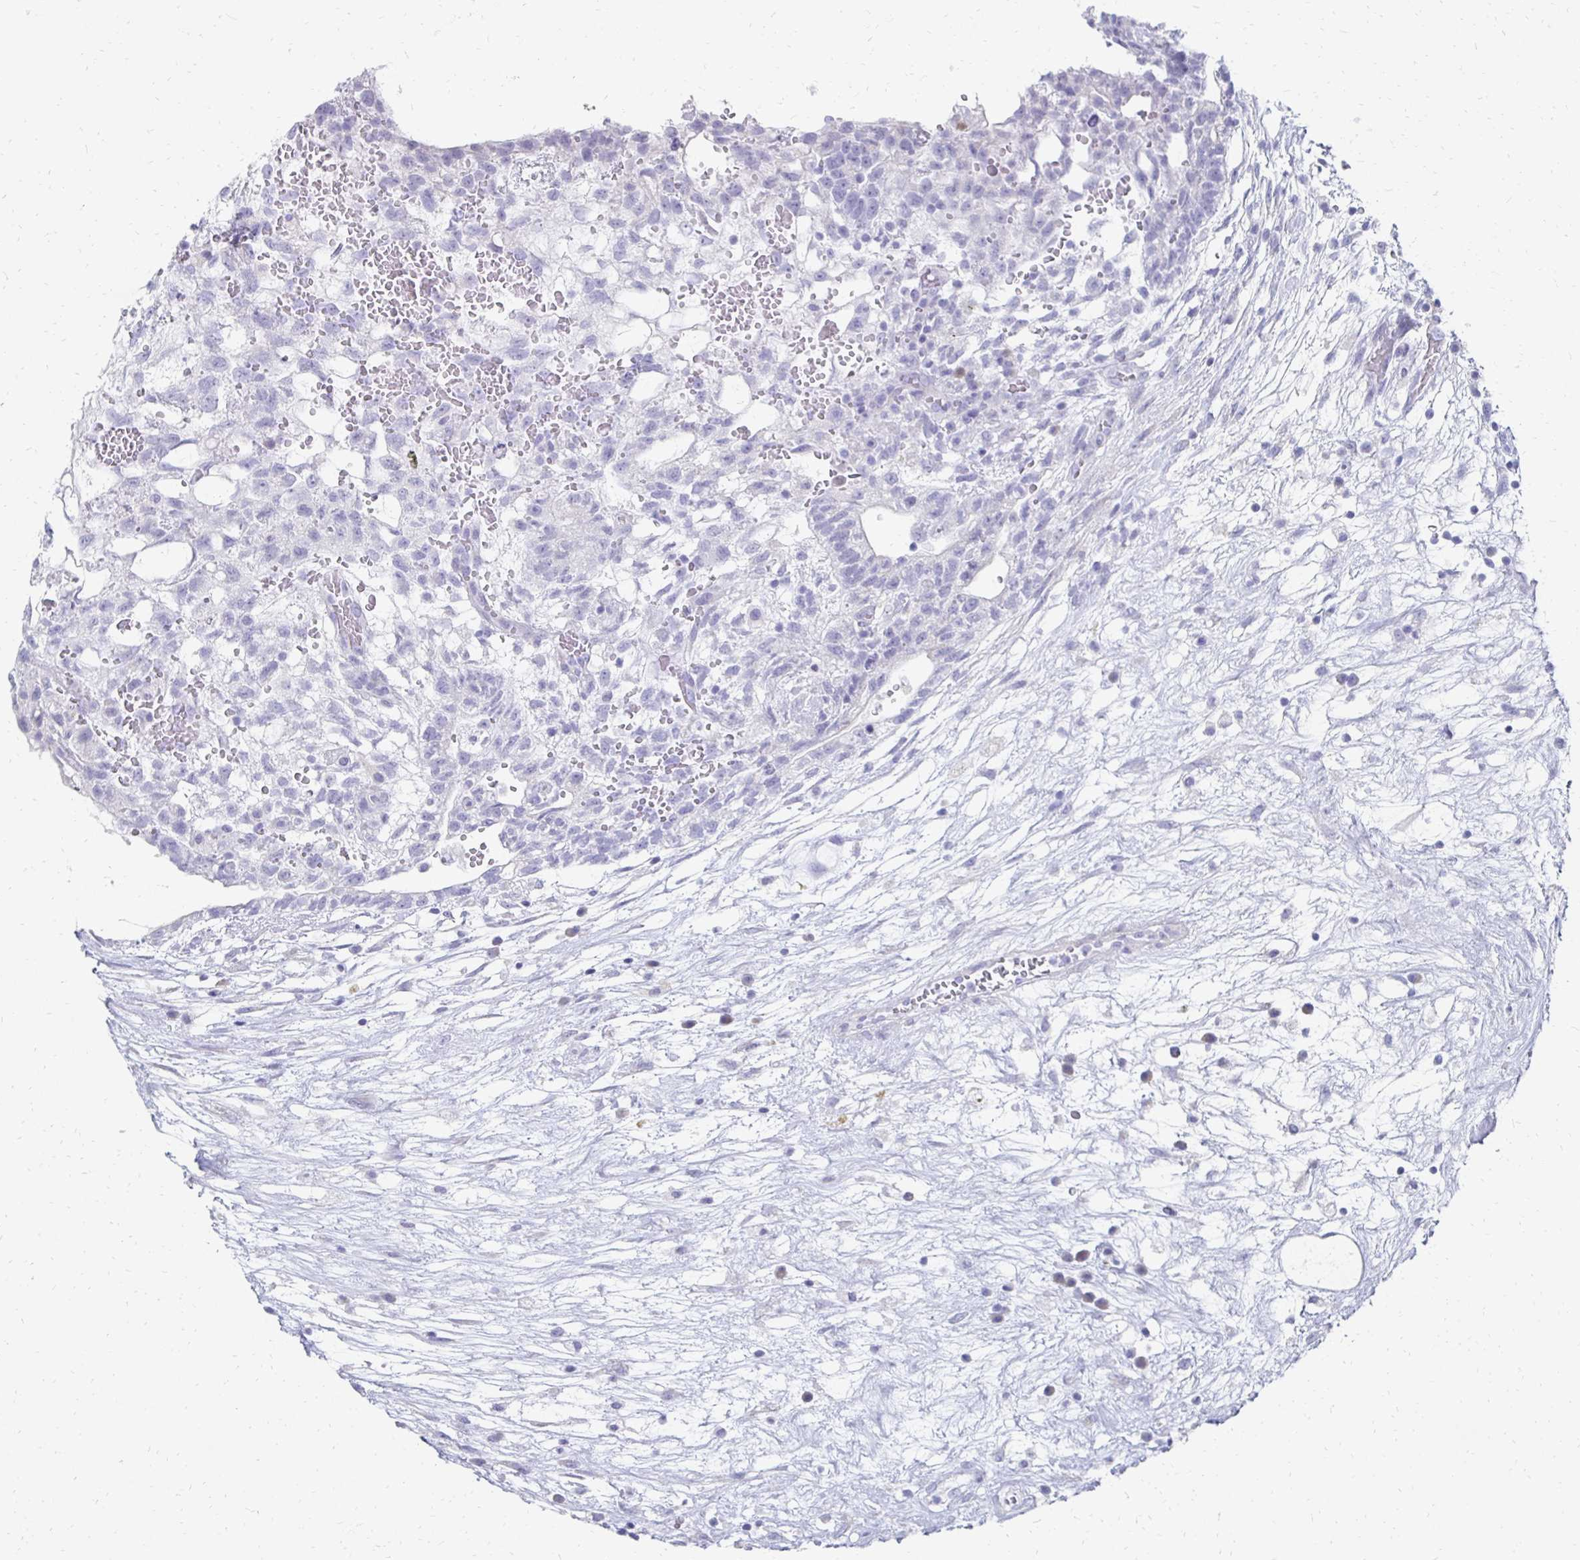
{"staining": {"intensity": "negative", "quantity": "none", "location": "none"}, "tissue": "testis cancer", "cell_type": "Tumor cells", "image_type": "cancer", "snomed": [{"axis": "morphology", "description": "Normal tissue, NOS"}, {"axis": "morphology", "description": "Carcinoma, Embryonal, NOS"}, {"axis": "topography", "description": "Testis"}], "caption": "Immunohistochemical staining of testis embryonal carcinoma demonstrates no significant expression in tumor cells.", "gene": "SYCP3", "patient": {"sex": "male", "age": 32}}